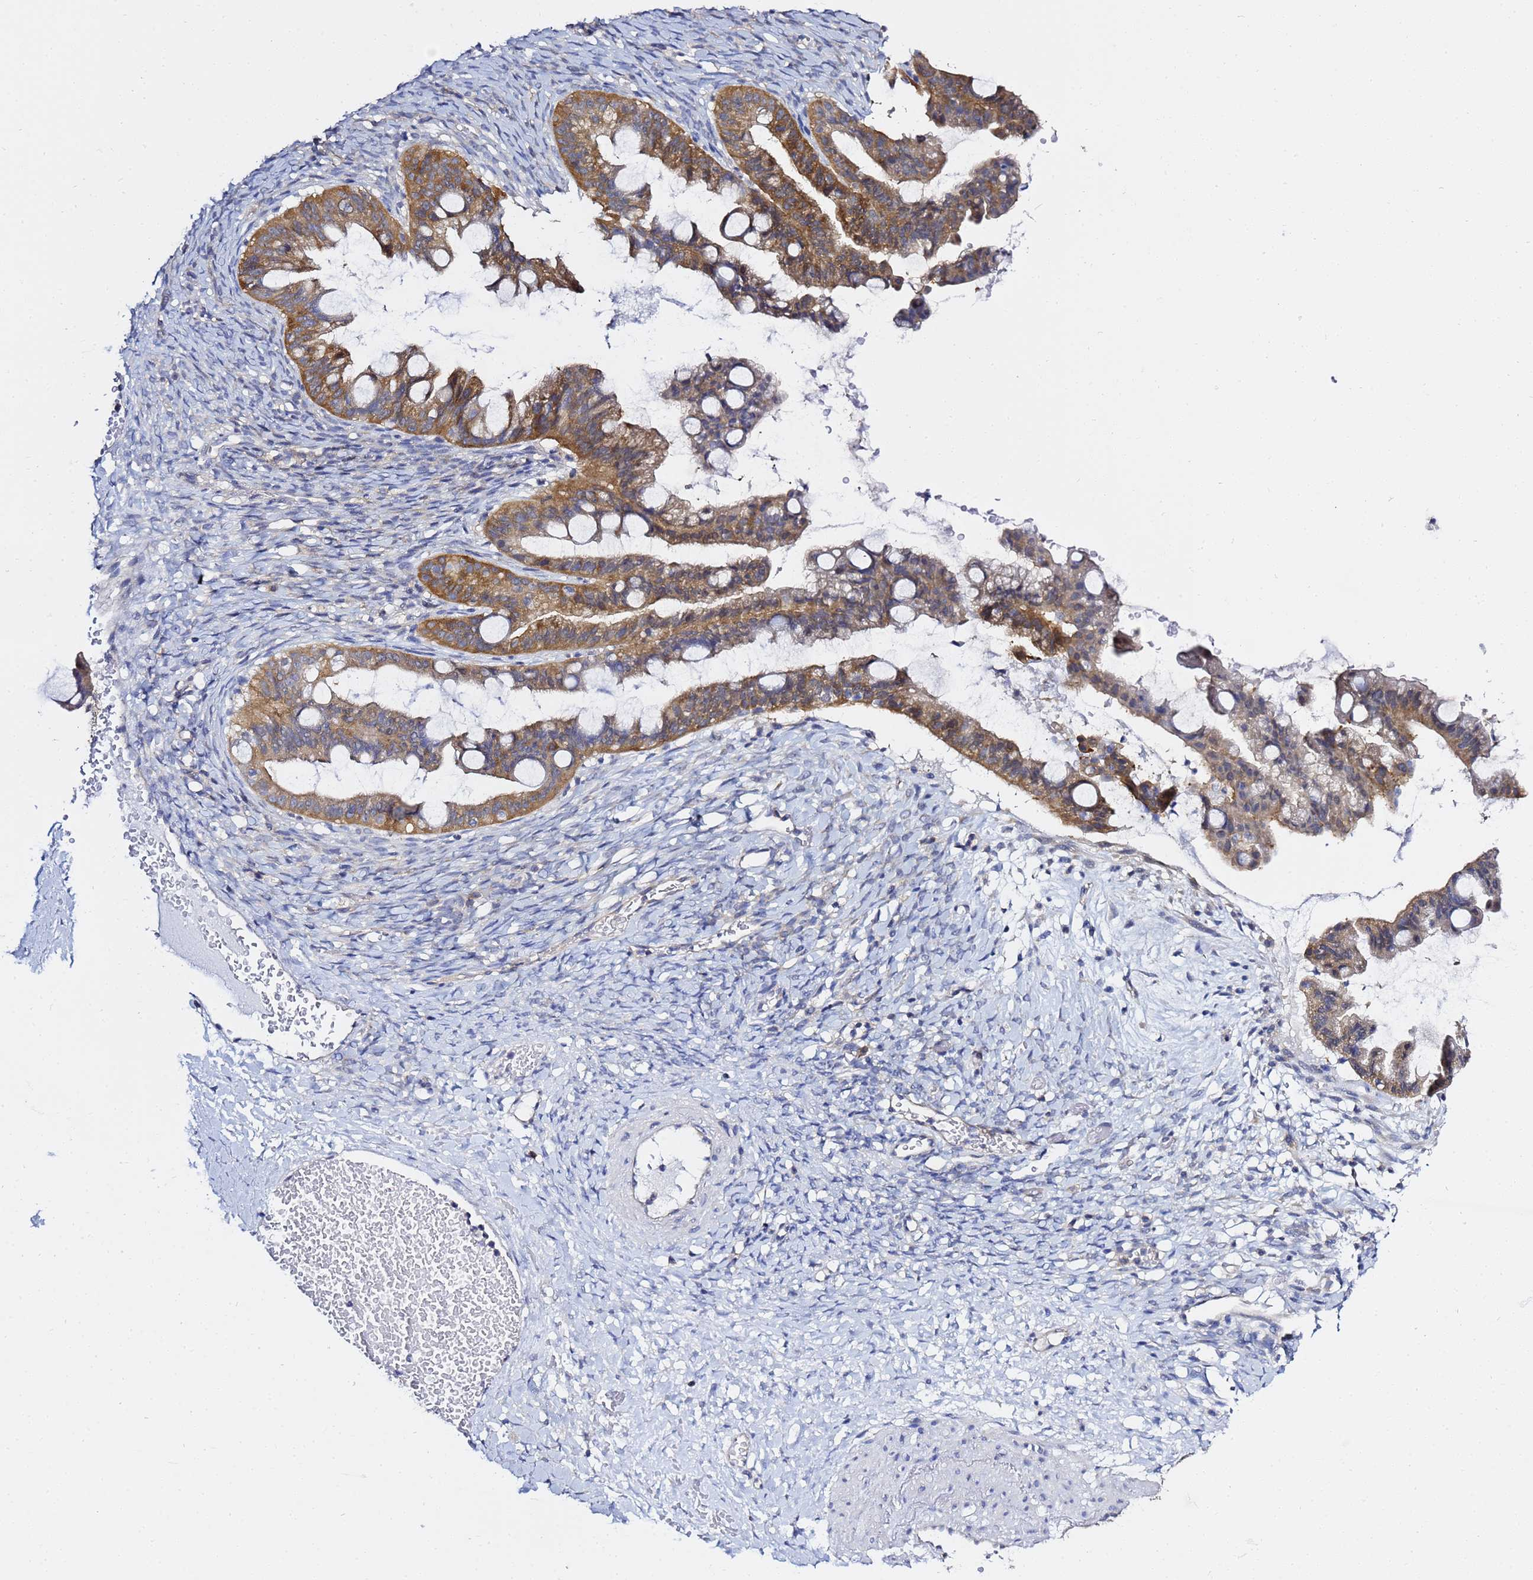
{"staining": {"intensity": "moderate", "quantity": ">75%", "location": "cytoplasmic/membranous"}, "tissue": "ovarian cancer", "cell_type": "Tumor cells", "image_type": "cancer", "snomed": [{"axis": "morphology", "description": "Cystadenocarcinoma, mucinous, NOS"}, {"axis": "topography", "description": "Ovary"}], "caption": "A medium amount of moderate cytoplasmic/membranous positivity is present in about >75% of tumor cells in ovarian cancer (mucinous cystadenocarcinoma) tissue.", "gene": "LENG1", "patient": {"sex": "female", "age": 73}}